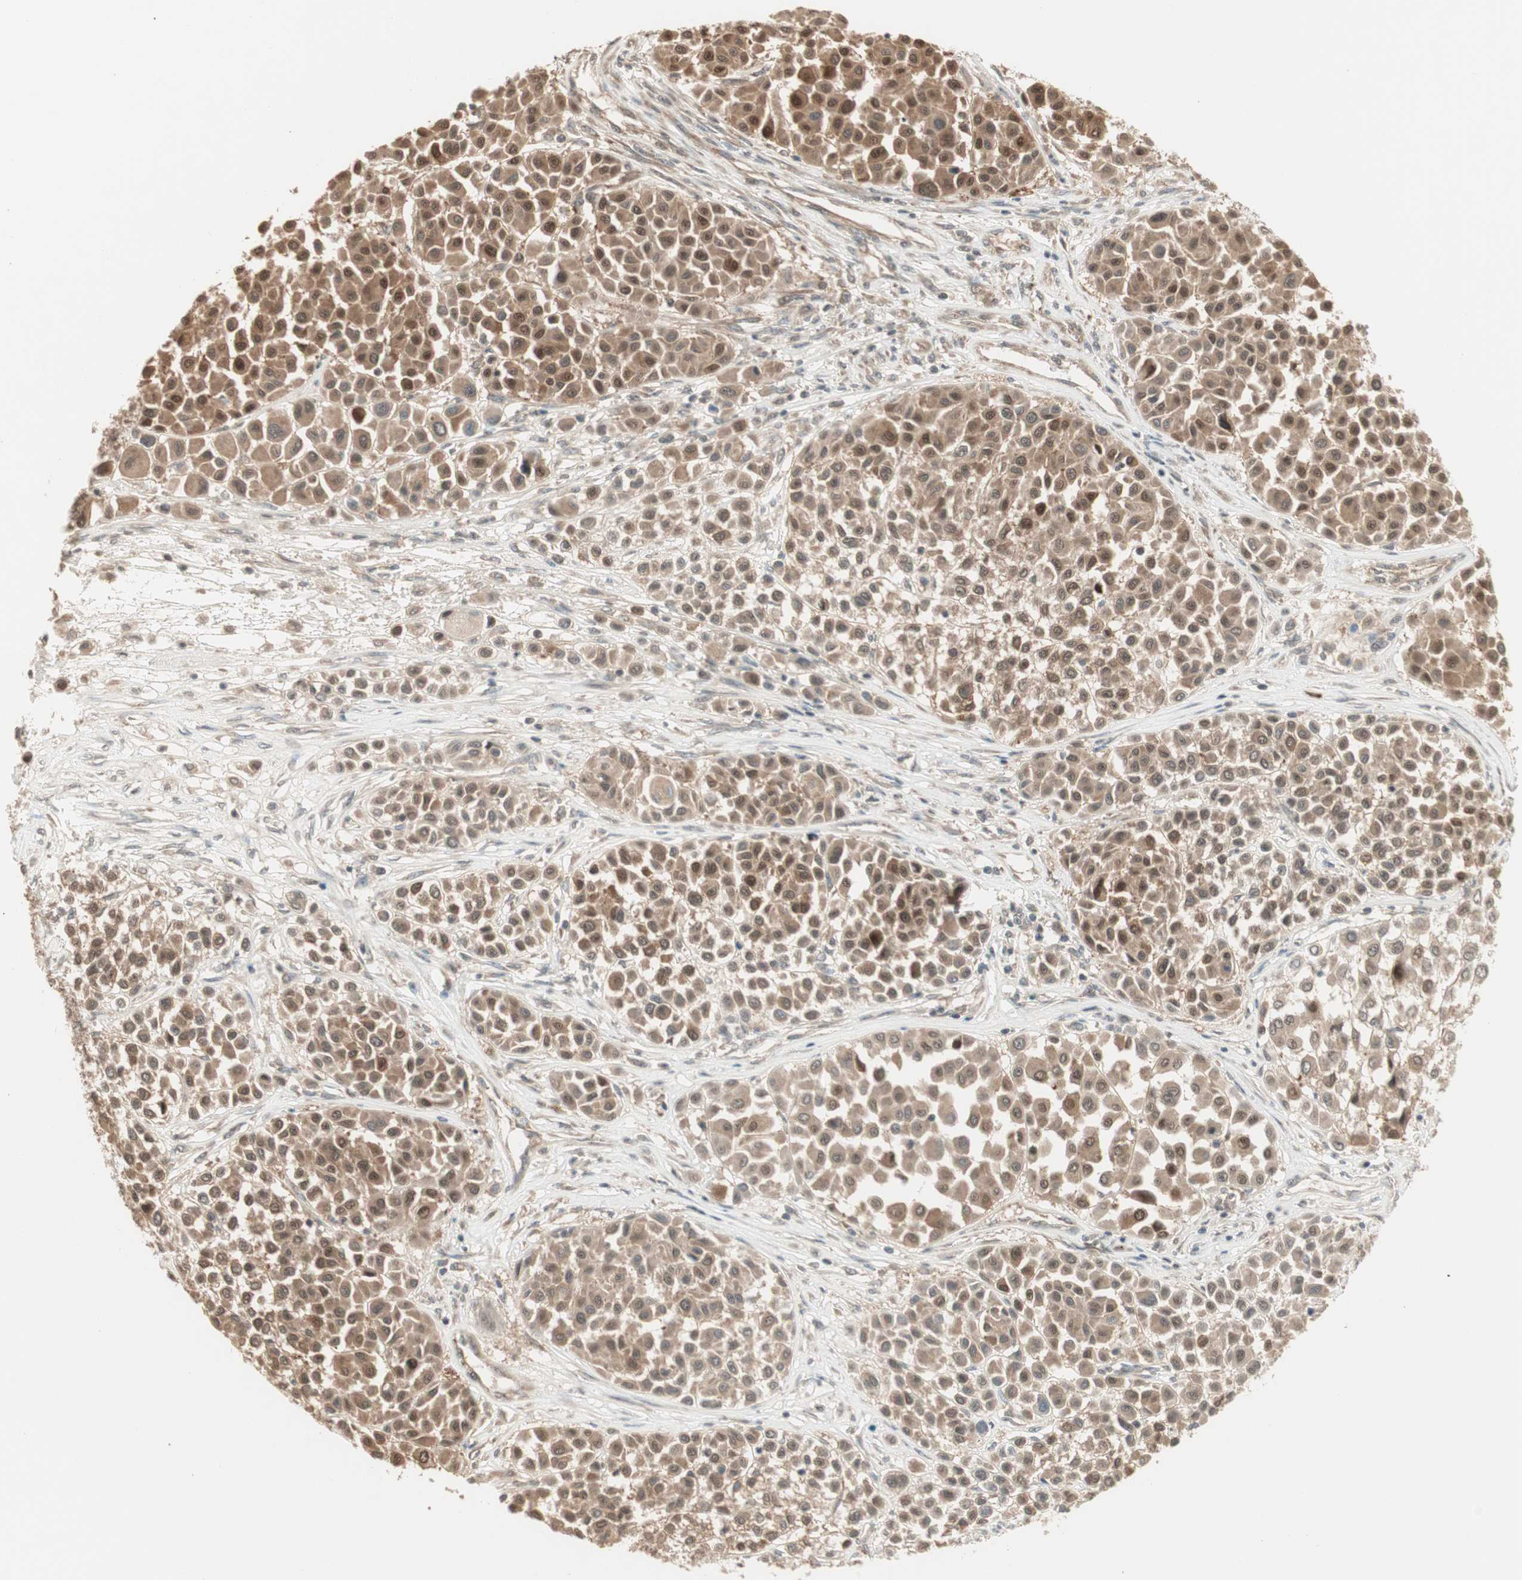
{"staining": {"intensity": "strong", "quantity": ">75%", "location": "cytoplasmic/membranous,nuclear"}, "tissue": "melanoma", "cell_type": "Tumor cells", "image_type": "cancer", "snomed": [{"axis": "morphology", "description": "Malignant melanoma, Metastatic site"}, {"axis": "topography", "description": "Soft tissue"}], "caption": "Immunohistochemical staining of human malignant melanoma (metastatic site) demonstrates high levels of strong cytoplasmic/membranous and nuclear protein staining in about >75% of tumor cells. (IHC, brightfield microscopy, high magnification).", "gene": "ZSCAN31", "patient": {"sex": "male", "age": 41}}